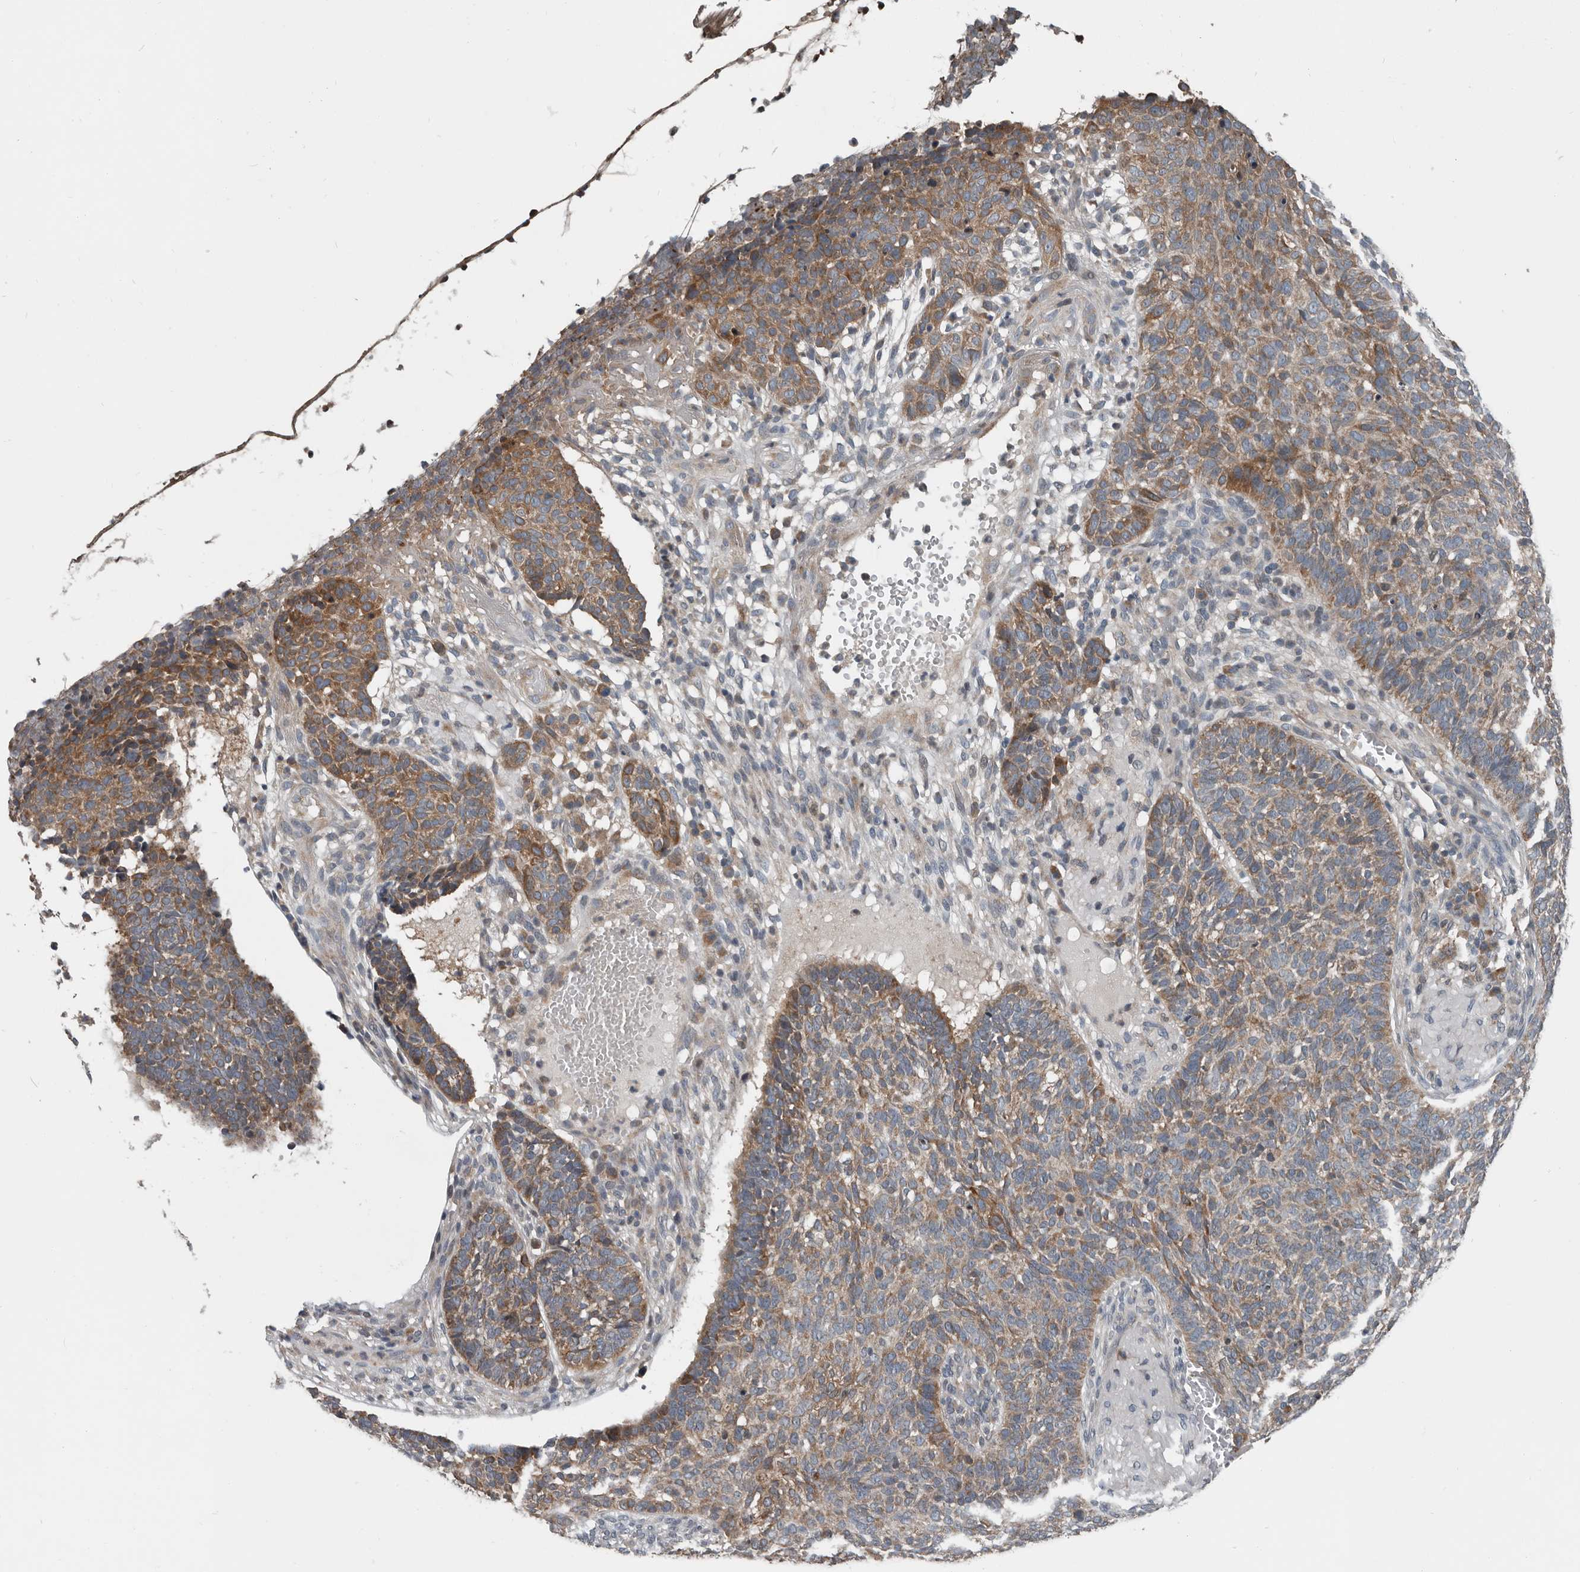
{"staining": {"intensity": "moderate", "quantity": ">75%", "location": "cytoplasmic/membranous"}, "tissue": "skin cancer", "cell_type": "Tumor cells", "image_type": "cancer", "snomed": [{"axis": "morphology", "description": "Basal cell carcinoma"}, {"axis": "topography", "description": "Skin"}], "caption": "Protein analysis of skin cancer tissue exhibits moderate cytoplasmic/membranous expression in about >75% of tumor cells. (DAB = brown stain, brightfield microscopy at high magnification).", "gene": "TMEM199", "patient": {"sex": "male", "age": 85}}